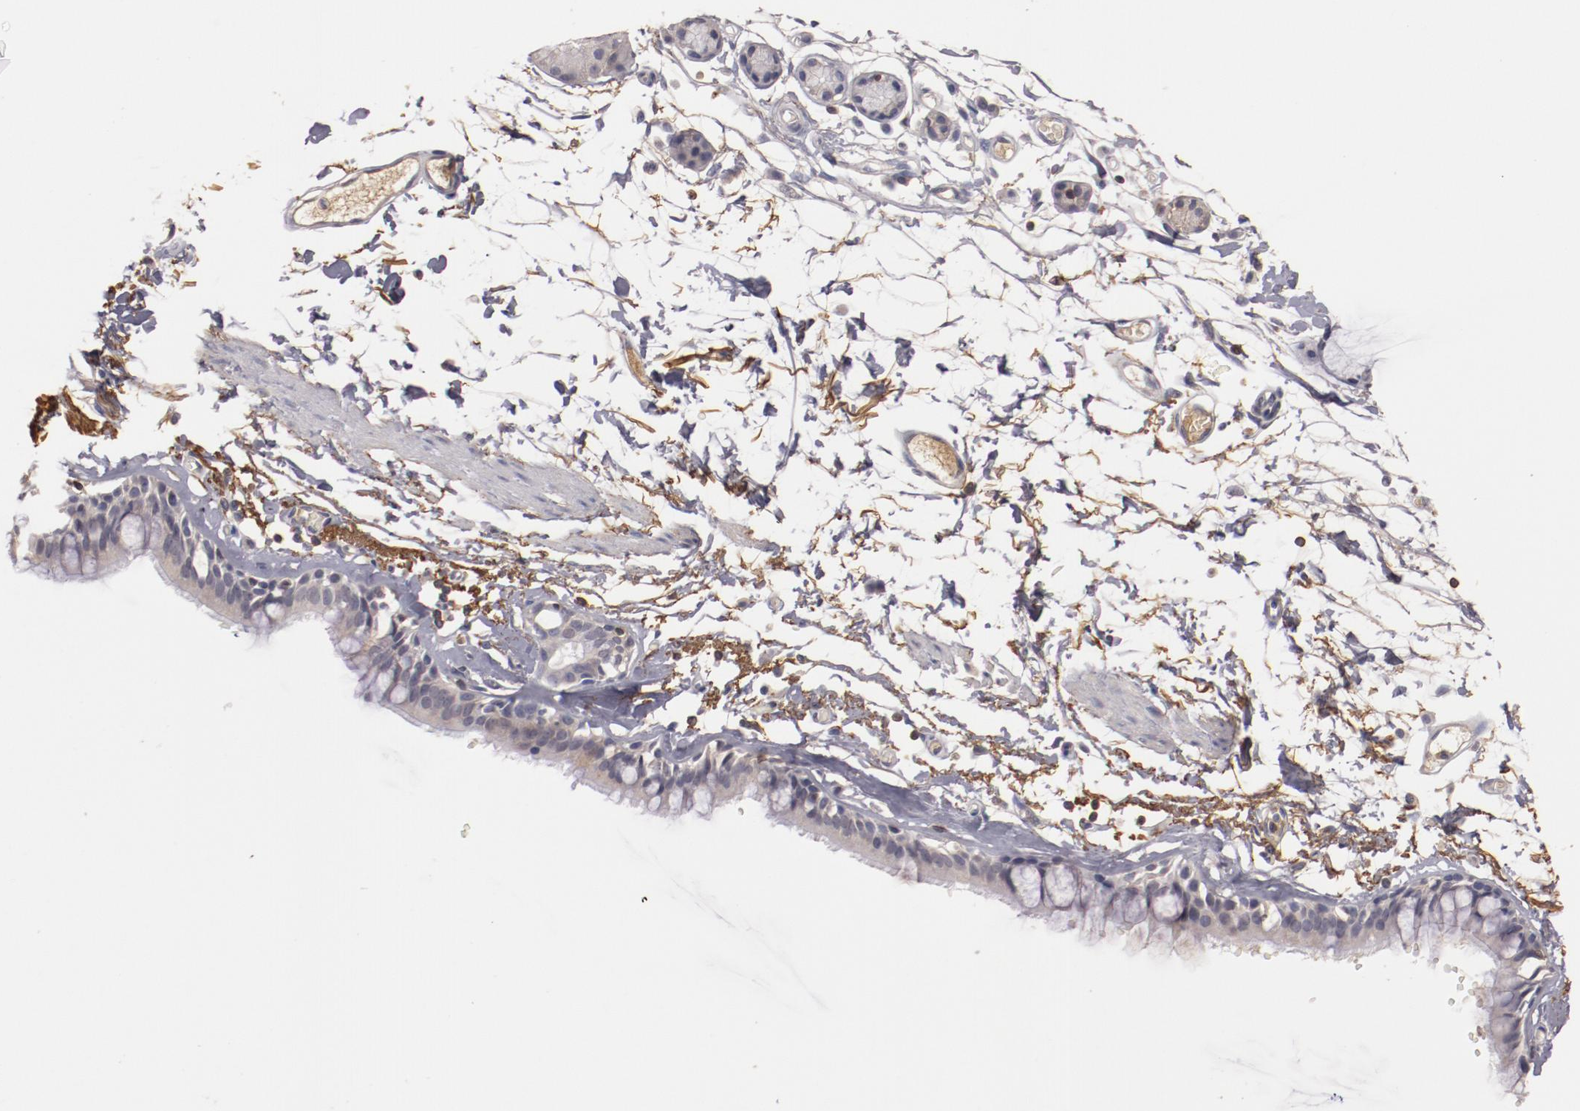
{"staining": {"intensity": "negative", "quantity": "none", "location": "none"}, "tissue": "bronchus", "cell_type": "Respiratory epithelial cells", "image_type": "normal", "snomed": [{"axis": "morphology", "description": "Normal tissue, NOS"}, {"axis": "topography", "description": "Bronchus"}, {"axis": "topography", "description": "Lung"}], "caption": "Micrograph shows no significant protein expression in respiratory epithelial cells of unremarkable bronchus.", "gene": "MBL2", "patient": {"sex": "female", "age": 56}}